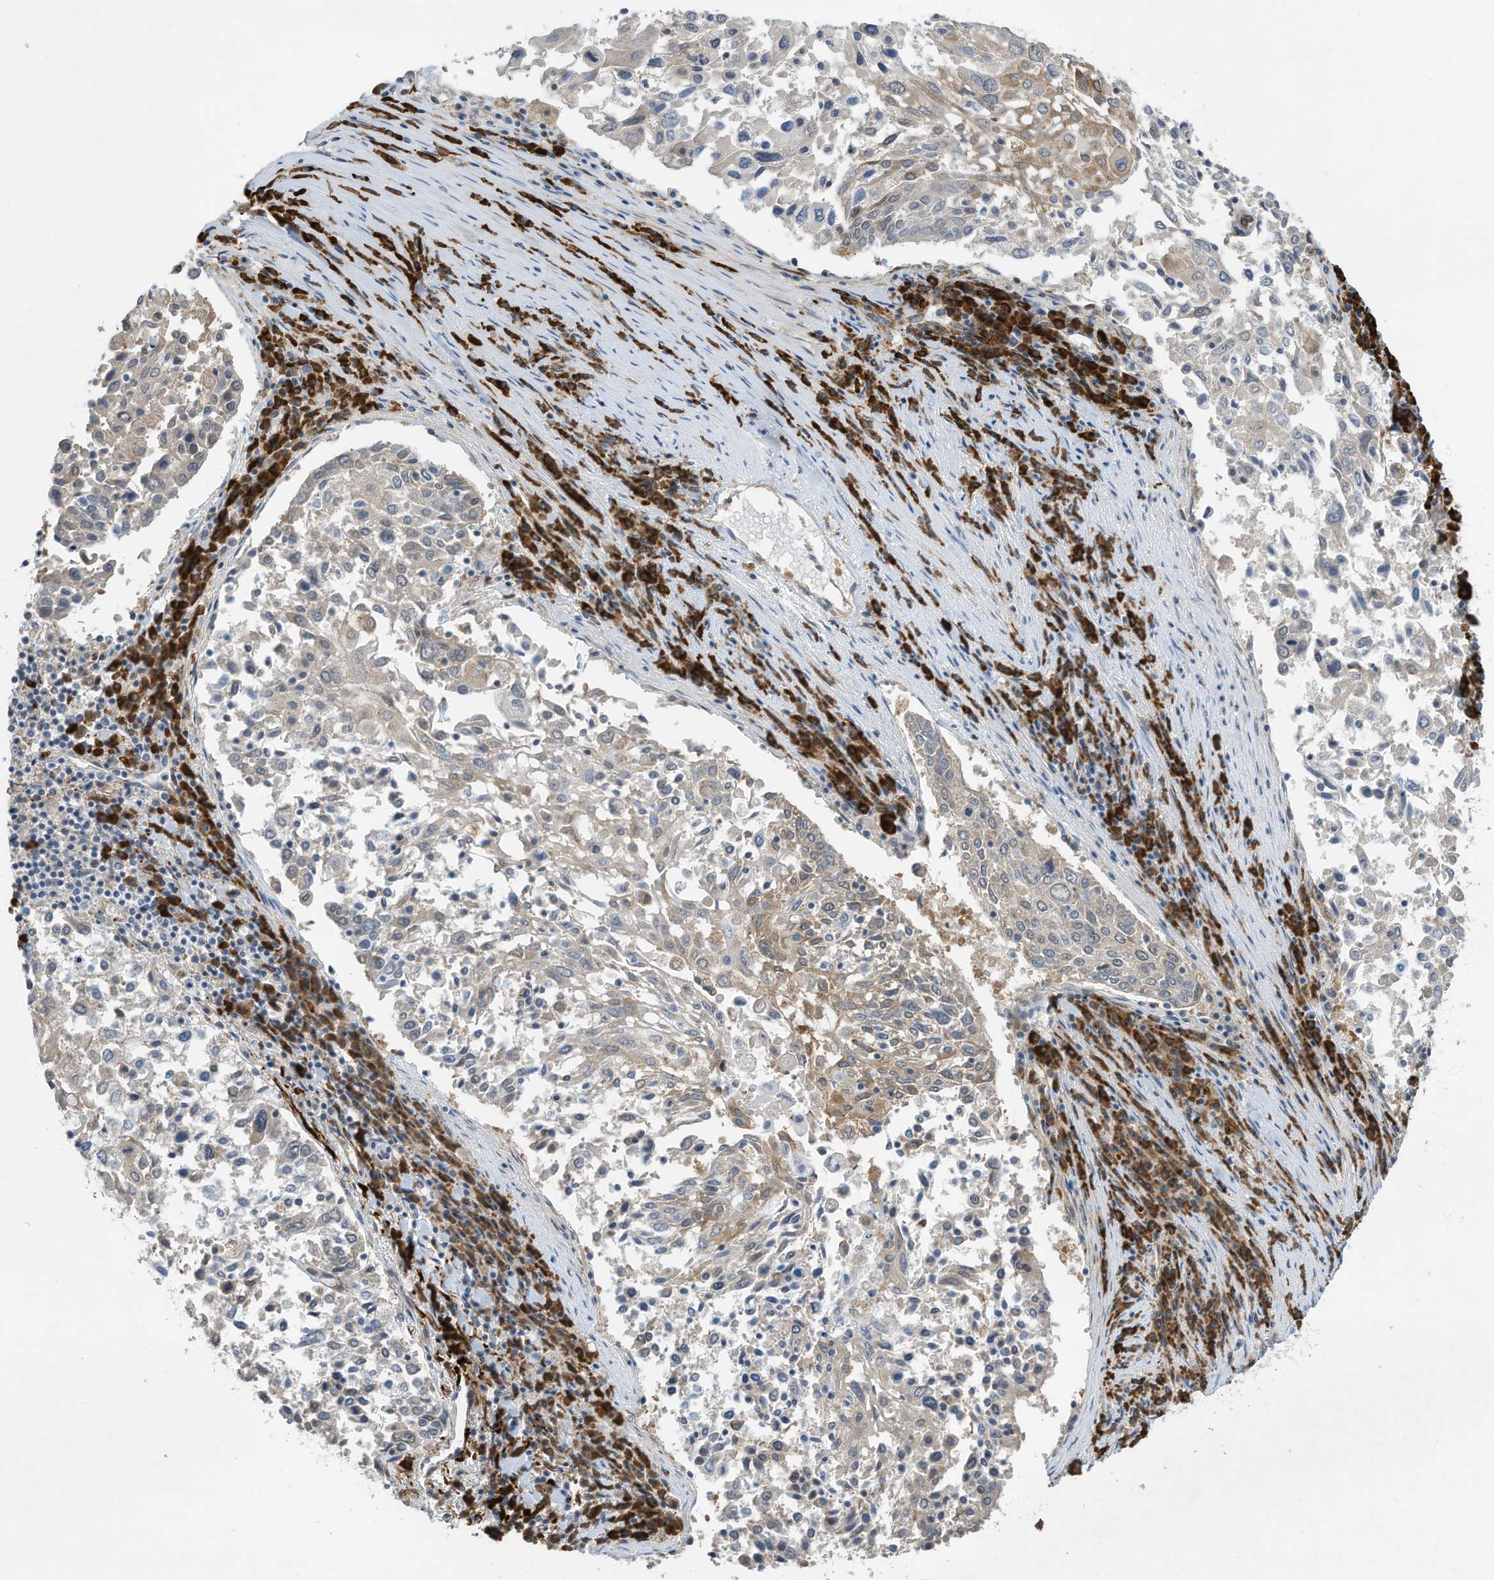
{"staining": {"intensity": "weak", "quantity": "<25%", "location": "cytoplasmic/membranous"}, "tissue": "lung cancer", "cell_type": "Tumor cells", "image_type": "cancer", "snomed": [{"axis": "morphology", "description": "Squamous cell carcinoma, NOS"}, {"axis": "topography", "description": "Lung"}], "caption": "This is an immunohistochemistry (IHC) image of squamous cell carcinoma (lung). There is no expression in tumor cells.", "gene": "ZBTB45", "patient": {"sex": "male", "age": 65}}